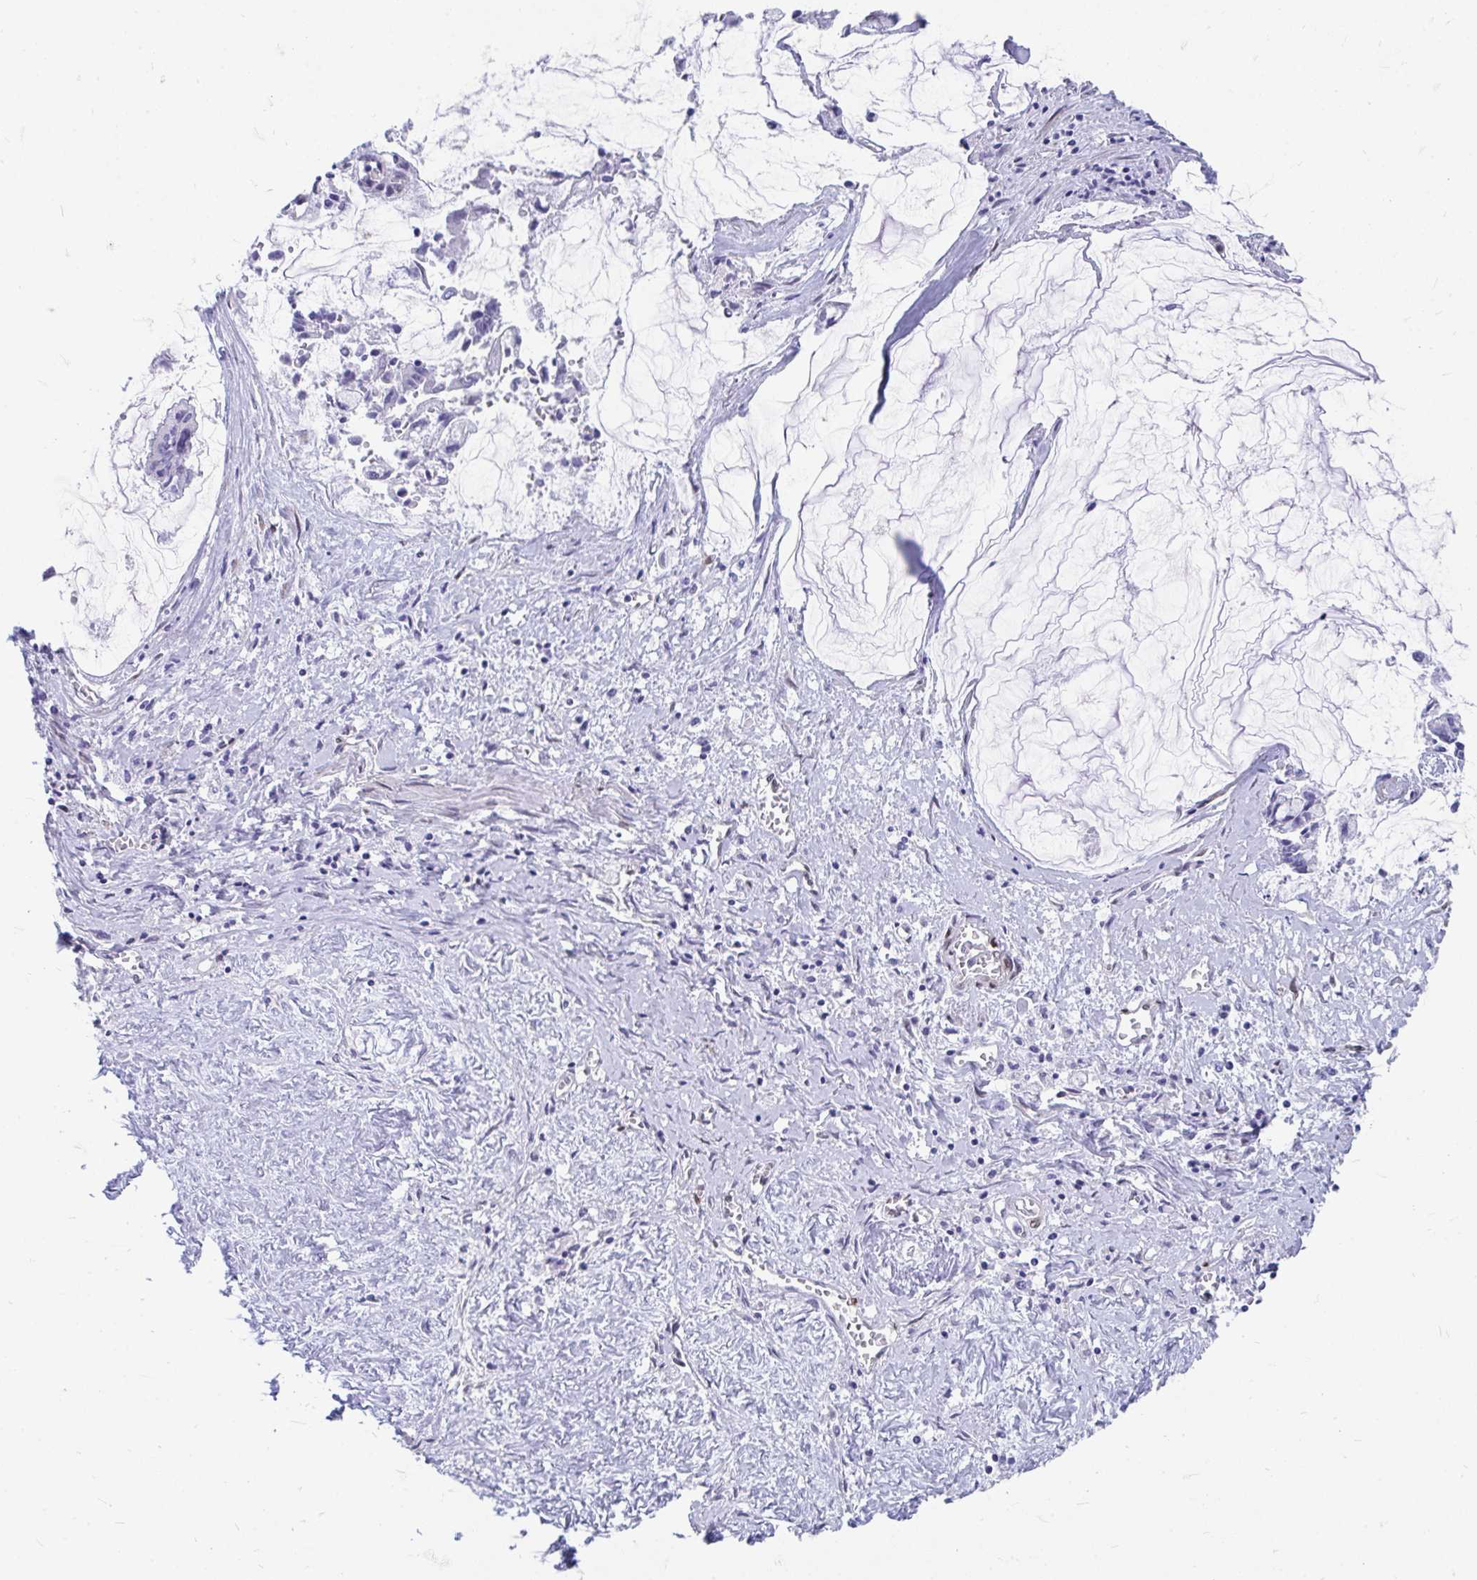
{"staining": {"intensity": "negative", "quantity": "none", "location": "none"}, "tissue": "ovarian cancer", "cell_type": "Tumor cells", "image_type": "cancer", "snomed": [{"axis": "morphology", "description": "Cystadenocarcinoma, mucinous, NOS"}, {"axis": "topography", "description": "Ovary"}], "caption": "Immunohistochemistry (IHC) micrograph of neoplastic tissue: human ovarian mucinous cystadenocarcinoma stained with DAB demonstrates no significant protein positivity in tumor cells. (Brightfield microscopy of DAB (3,3'-diaminobenzidine) immunohistochemistry at high magnification).", "gene": "RBPMS", "patient": {"sex": "female", "age": 90}}